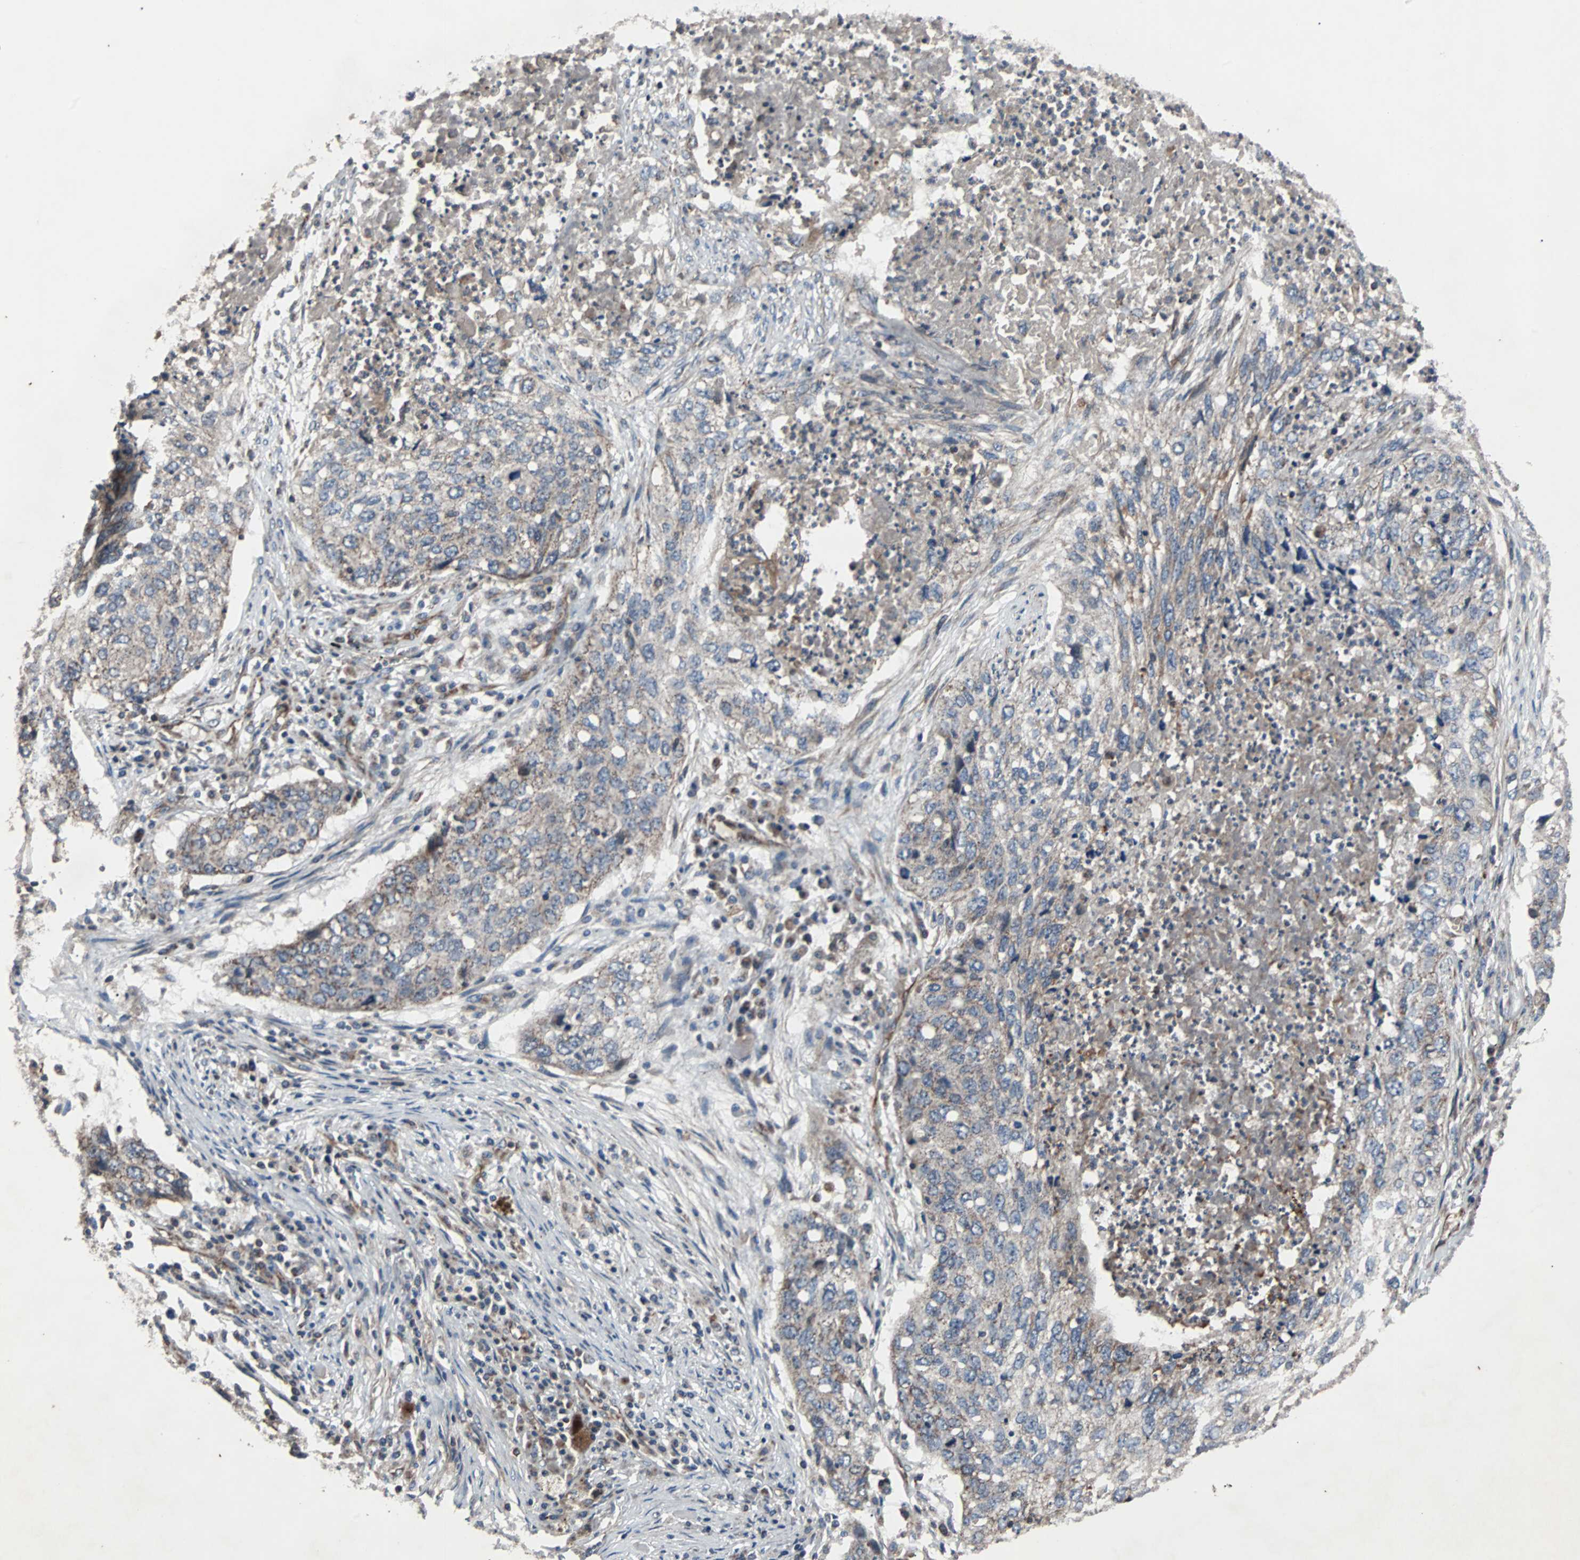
{"staining": {"intensity": "weak", "quantity": ">75%", "location": "cytoplasmic/membranous"}, "tissue": "lung cancer", "cell_type": "Tumor cells", "image_type": "cancer", "snomed": [{"axis": "morphology", "description": "Squamous cell carcinoma, NOS"}, {"axis": "topography", "description": "Lung"}], "caption": "Immunohistochemistry (IHC) histopathology image of neoplastic tissue: squamous cell carcinoma (lung) stained using IHC displays low levels of weak protein expression localized specifically in the cytoplasmic/membranous of tumor cells, appearing as a cytoplasmic/membranous brown color.", "gene": "ACTR3", "patient": {"sex": "female", "age": 63}}